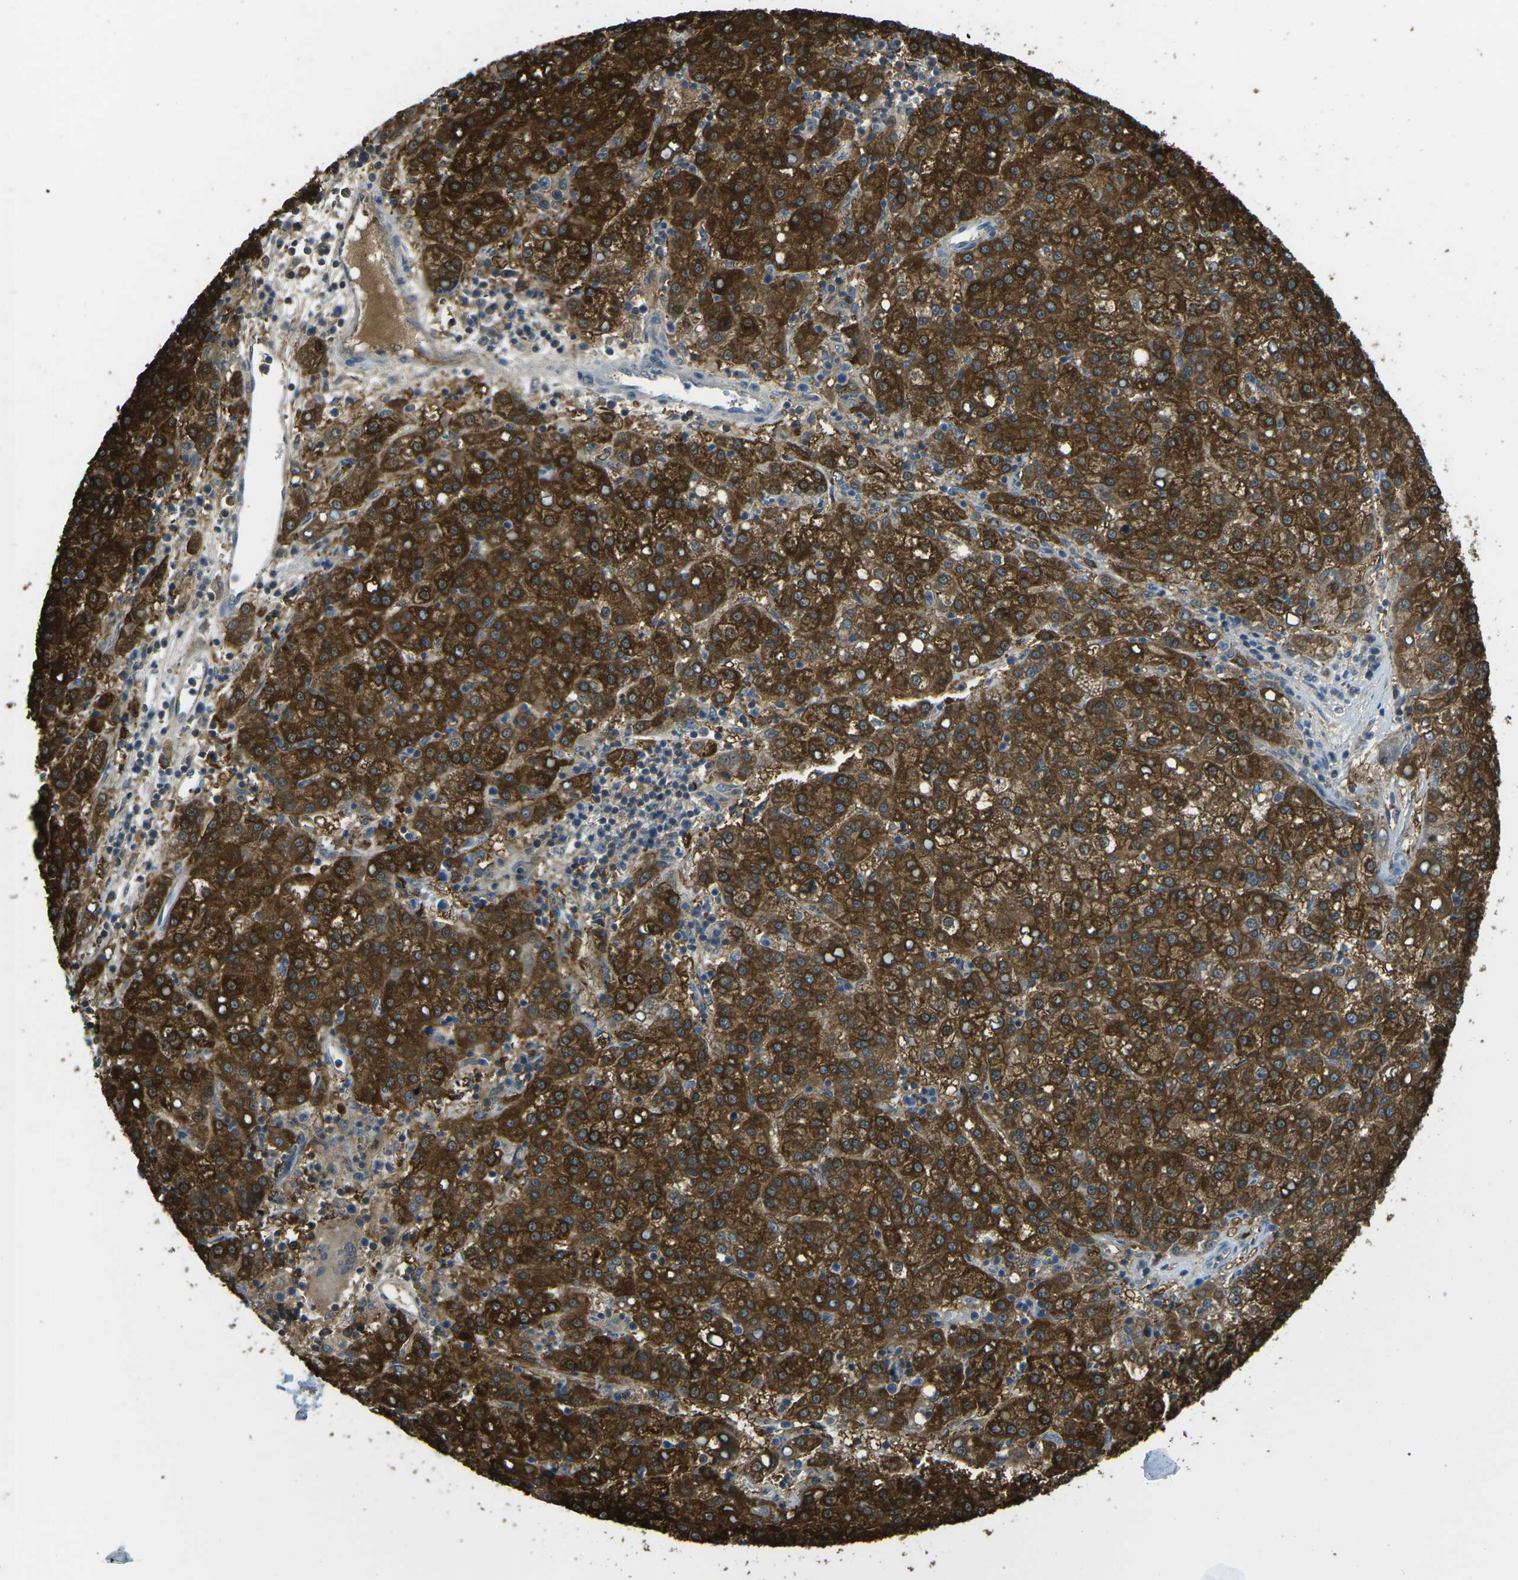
{"staining": {"intensity": "strong", "quantity": ">75%", "location": "cytoplasmic/membranous"}, "tissue": "liver cancer", "cell_type": "Tumor cells", "image_type": "cancer", "snomed": [{"axis": "morphology", "description": "Carcinoma, Hepatocellular, NOS"}, {"axis": "topography", "description": "Liver"}], "caption": "High-power microscopy captured an immunohistochemistry (IHC) image of liver hepatocellular carcinoma, revealing strong cytoplasmic/membranous expression in about >75% of tumor cells.", "gene": "PIEZO2", "patient": {"sex": "female", "age": 58}}